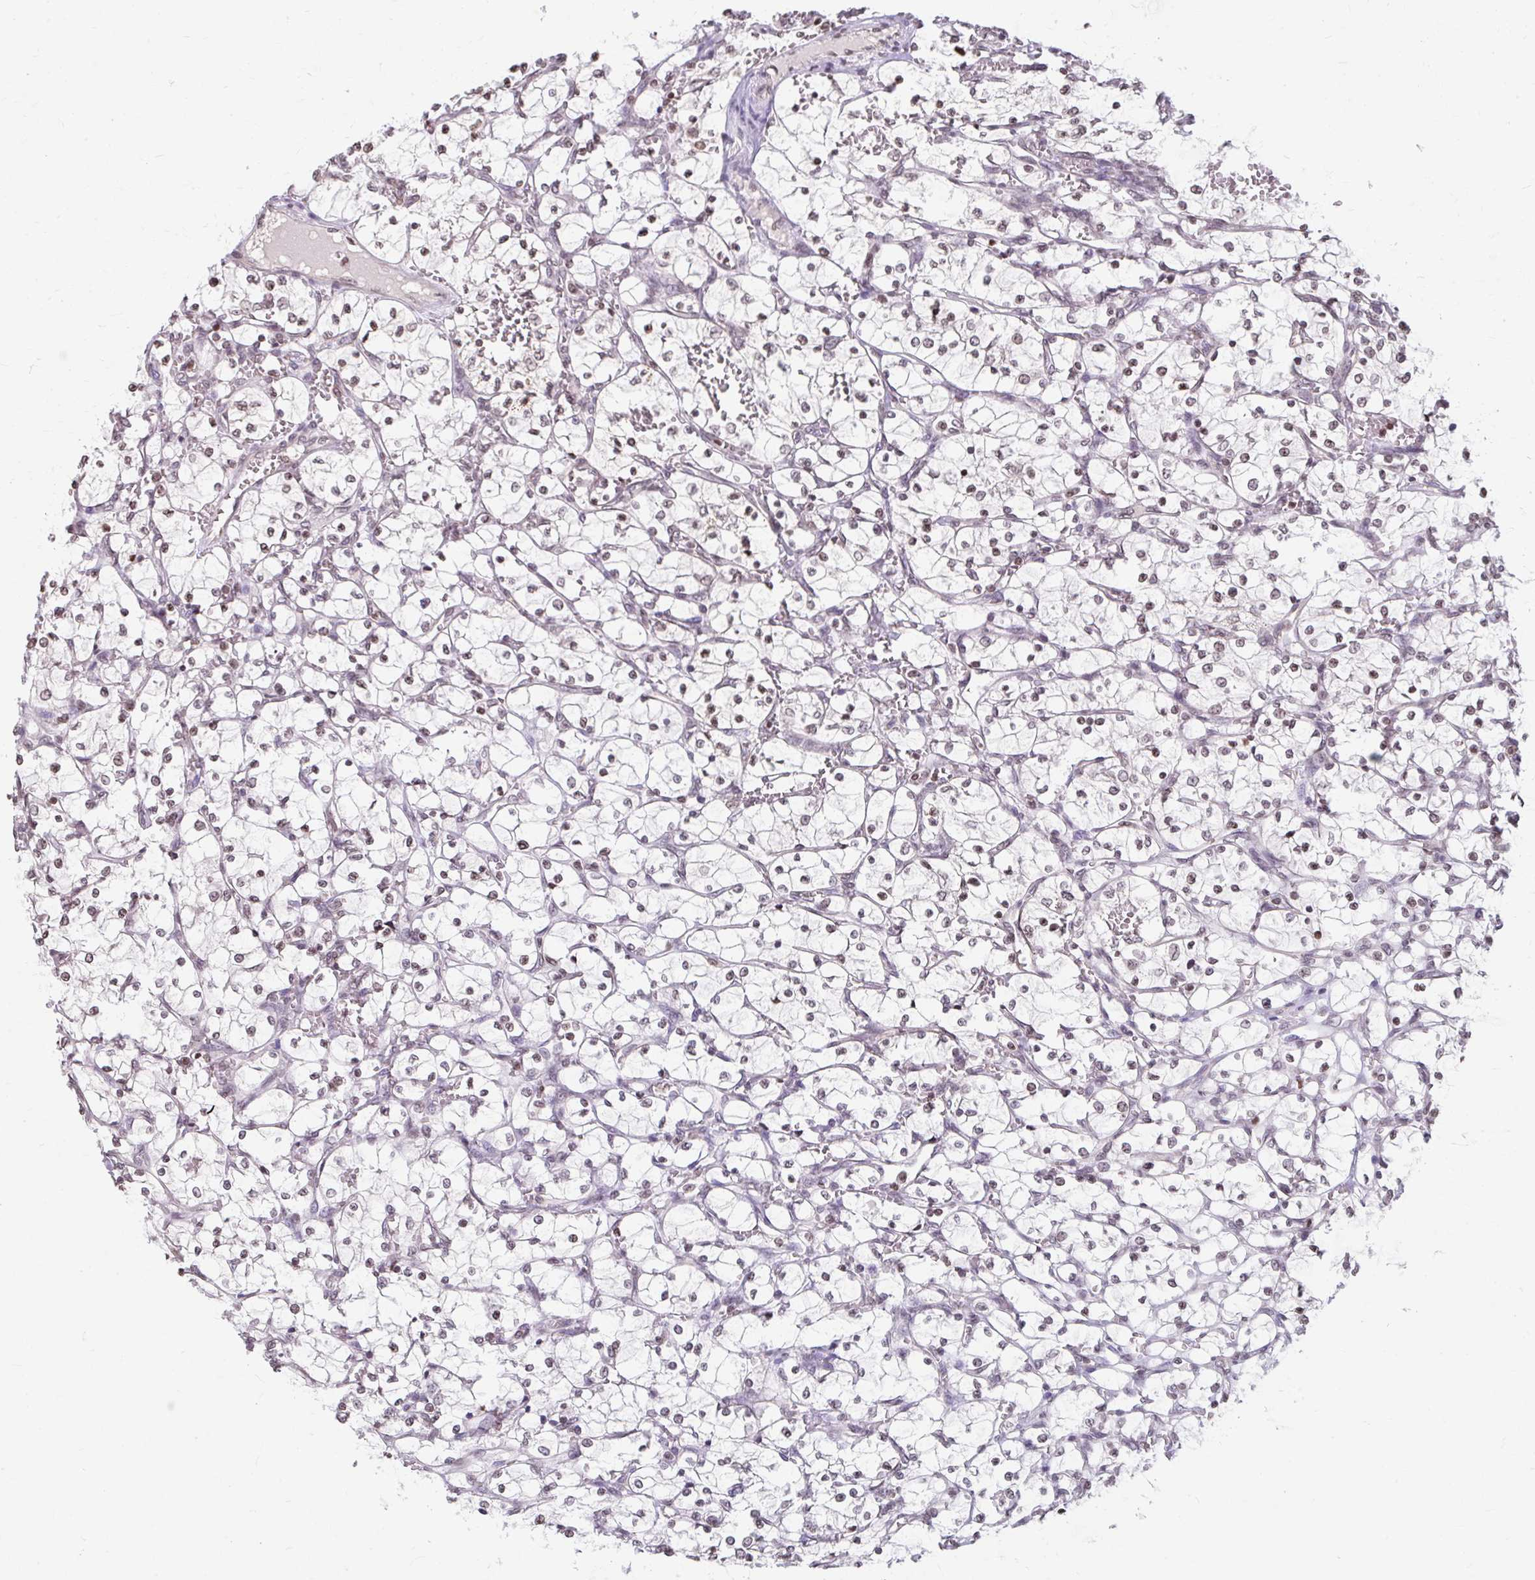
{"staining": {"intensity": "moderate", "quantity": "25%-75%", "location": "nuclear"}, "tissue": "renal cancer", "cell_type": "Tumor cells", "image_type": "cancer", "snomed": [{"axis": "morphology", "description": "Adenocarcinoma, NOS"}, {"axis": "topography", "description": "Kidney"}], "caption": "Moderate nuclear positivity for a protein is seen in about 25%-75% of tumor cells of renal adenocarcinoma using IHC.", "gene": "ORC3", "patient": {"sex": "female", "age": 69}}